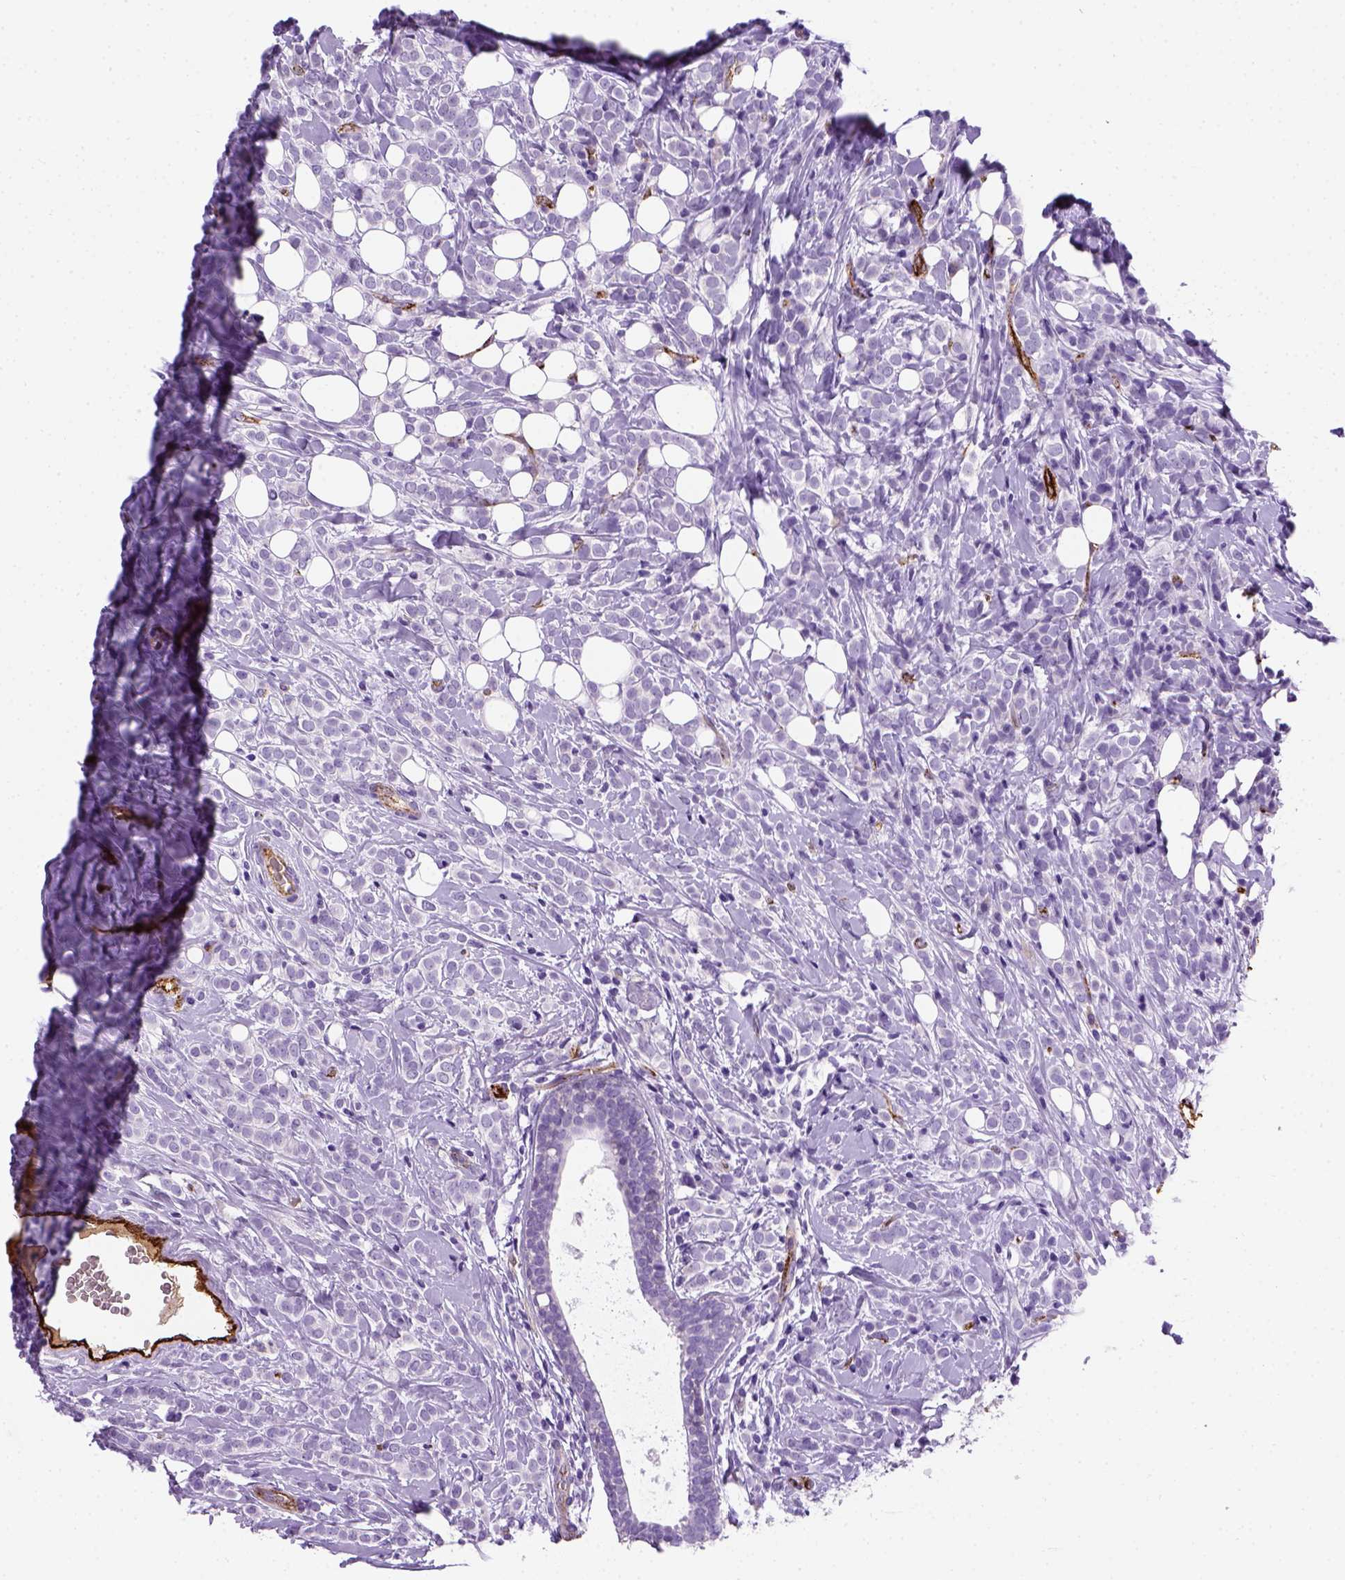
{"staining": {"intensity": "negative", "quantity": "none", "location": "none"}, "tissue": "breast cancer", "cell_type": "Tumor cells", "image_type": "cancer", "snomed": [{"axis": "morphology", "description": "Lobular carcinoma"}, {"axis": "topography", "description": "Breast"}], "caption": "Micrograph shows no significant protein staining in tumor cells of breast lobular carcinoma. The staining was performed using DAB to visualize the protein expression in brown, while the nuclei were stained in blue with hematoxylin (Magnification: 20x).", "gene": "VWF", "patient": {"sex": "female", "age": 49}}